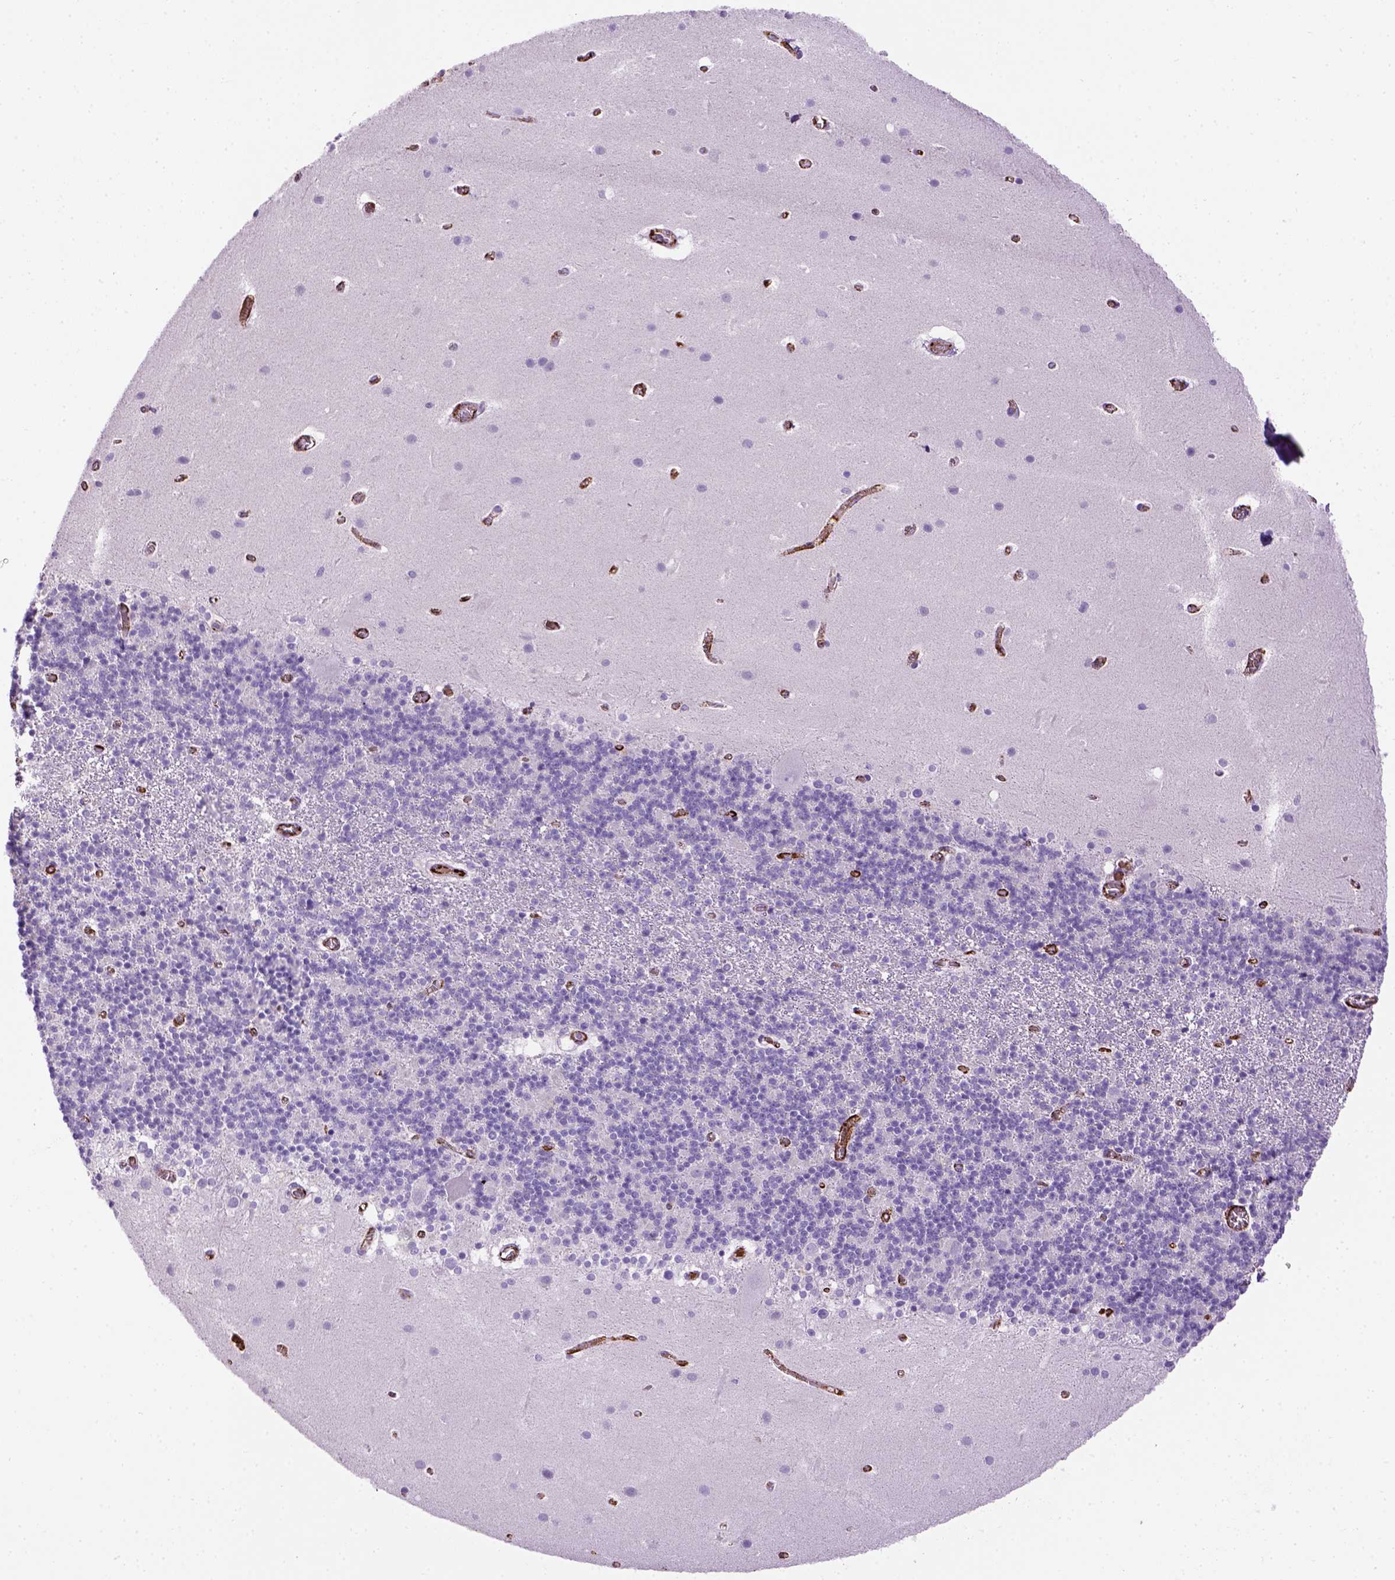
{"staining": {"intensity": "negative", "quantity": "none", "location": "none"}, "tissue": "cerebellum", "cell_type": "Cells in granular layer", "image_type": "normal", "snomed": [{"axis": "morphology", "description": "Normal tissue, NOS"}, {"axis": "topography", "description": "Cerebellum"}], "caption": "Histopathology image shows no significant protein positivity in cells in granular layer of normal cerebellum. Nuclei are stained in blue.", "gene": "VWF", "patient": {"sex": "male", "age": 70}}